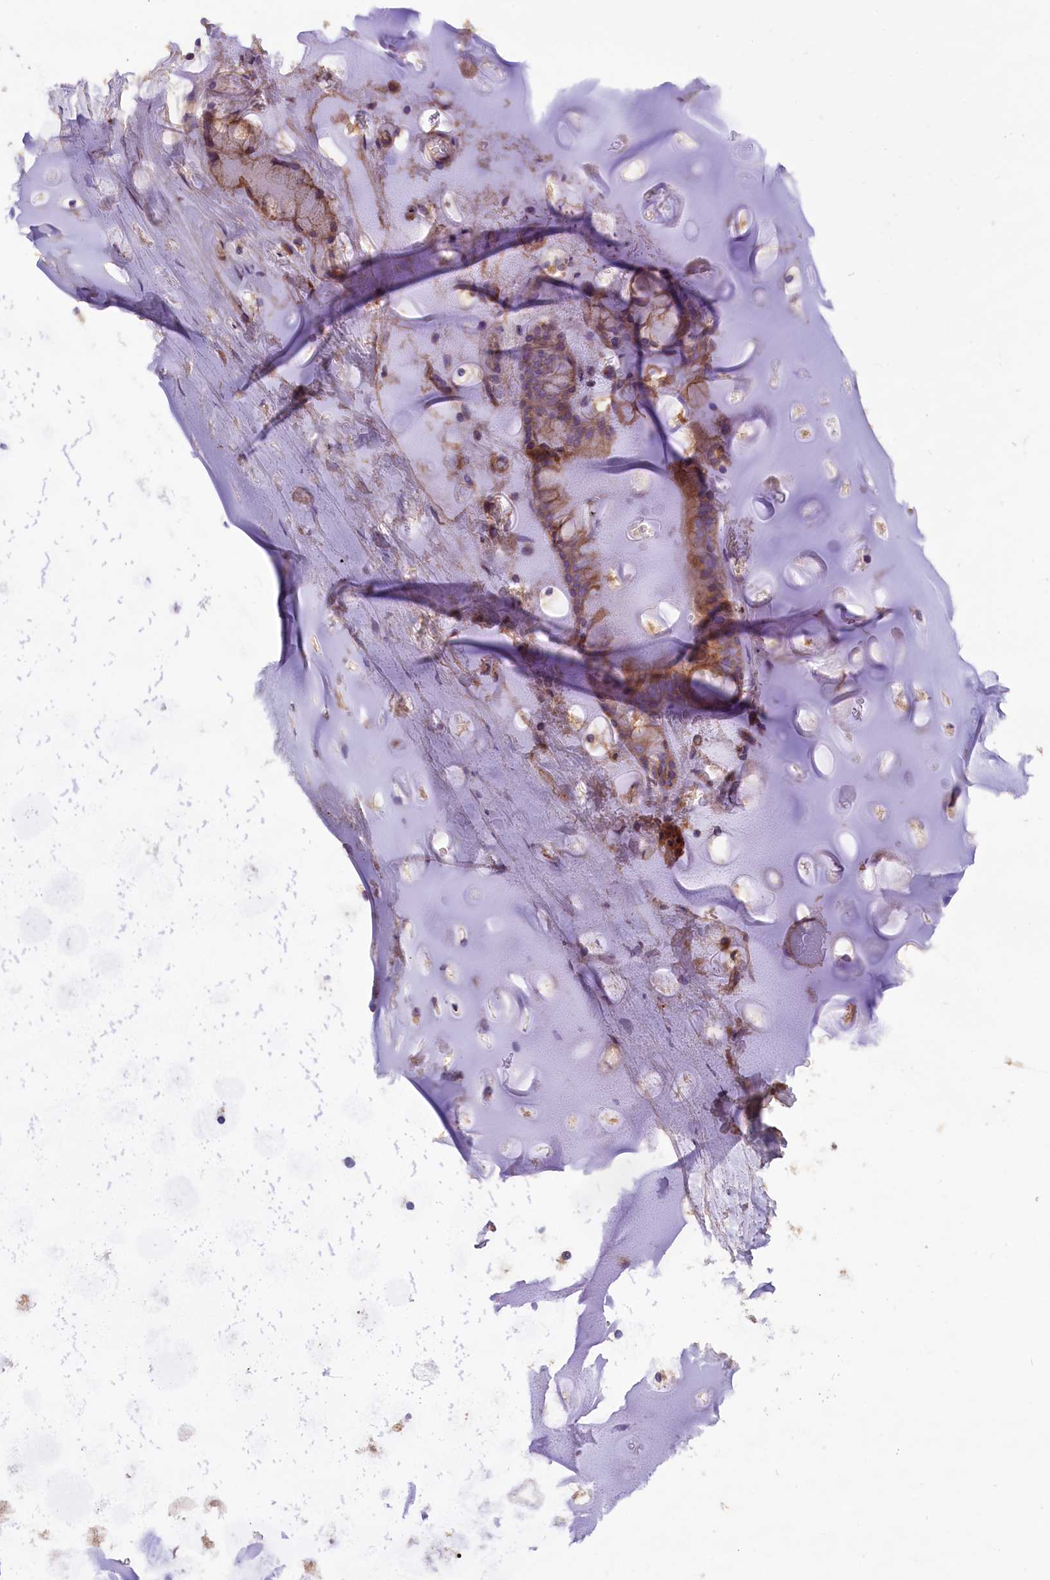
{"staining": {"intensity": "weak", "quantity": ">75%", "location": "cytoplasmic/membranous"}, "tissue": "adipose tissue", "cell_type": "Adipocytes", "image_type": "normal", "snomed": [{"axis": "morphology", "description": "Normal tissue, NOS"}, {"axis": "topography", "description": "Lymph node"}, {"axis": "topography", "description": "Bronchus"}], "caption": "Benign adipose tissue exhibits weak cytoplasmic/membranous positivity in approximately >75% of adipocytes, visualized by immunohistochemistry. Using DAB (3,3'-diaminobenzidine) (brown) and hematoxylin (blue) stains, captured at high magnification using brightfield microscopy.", "gene": "ERMARD", "patient": {"sex": "male", "age": 63}}